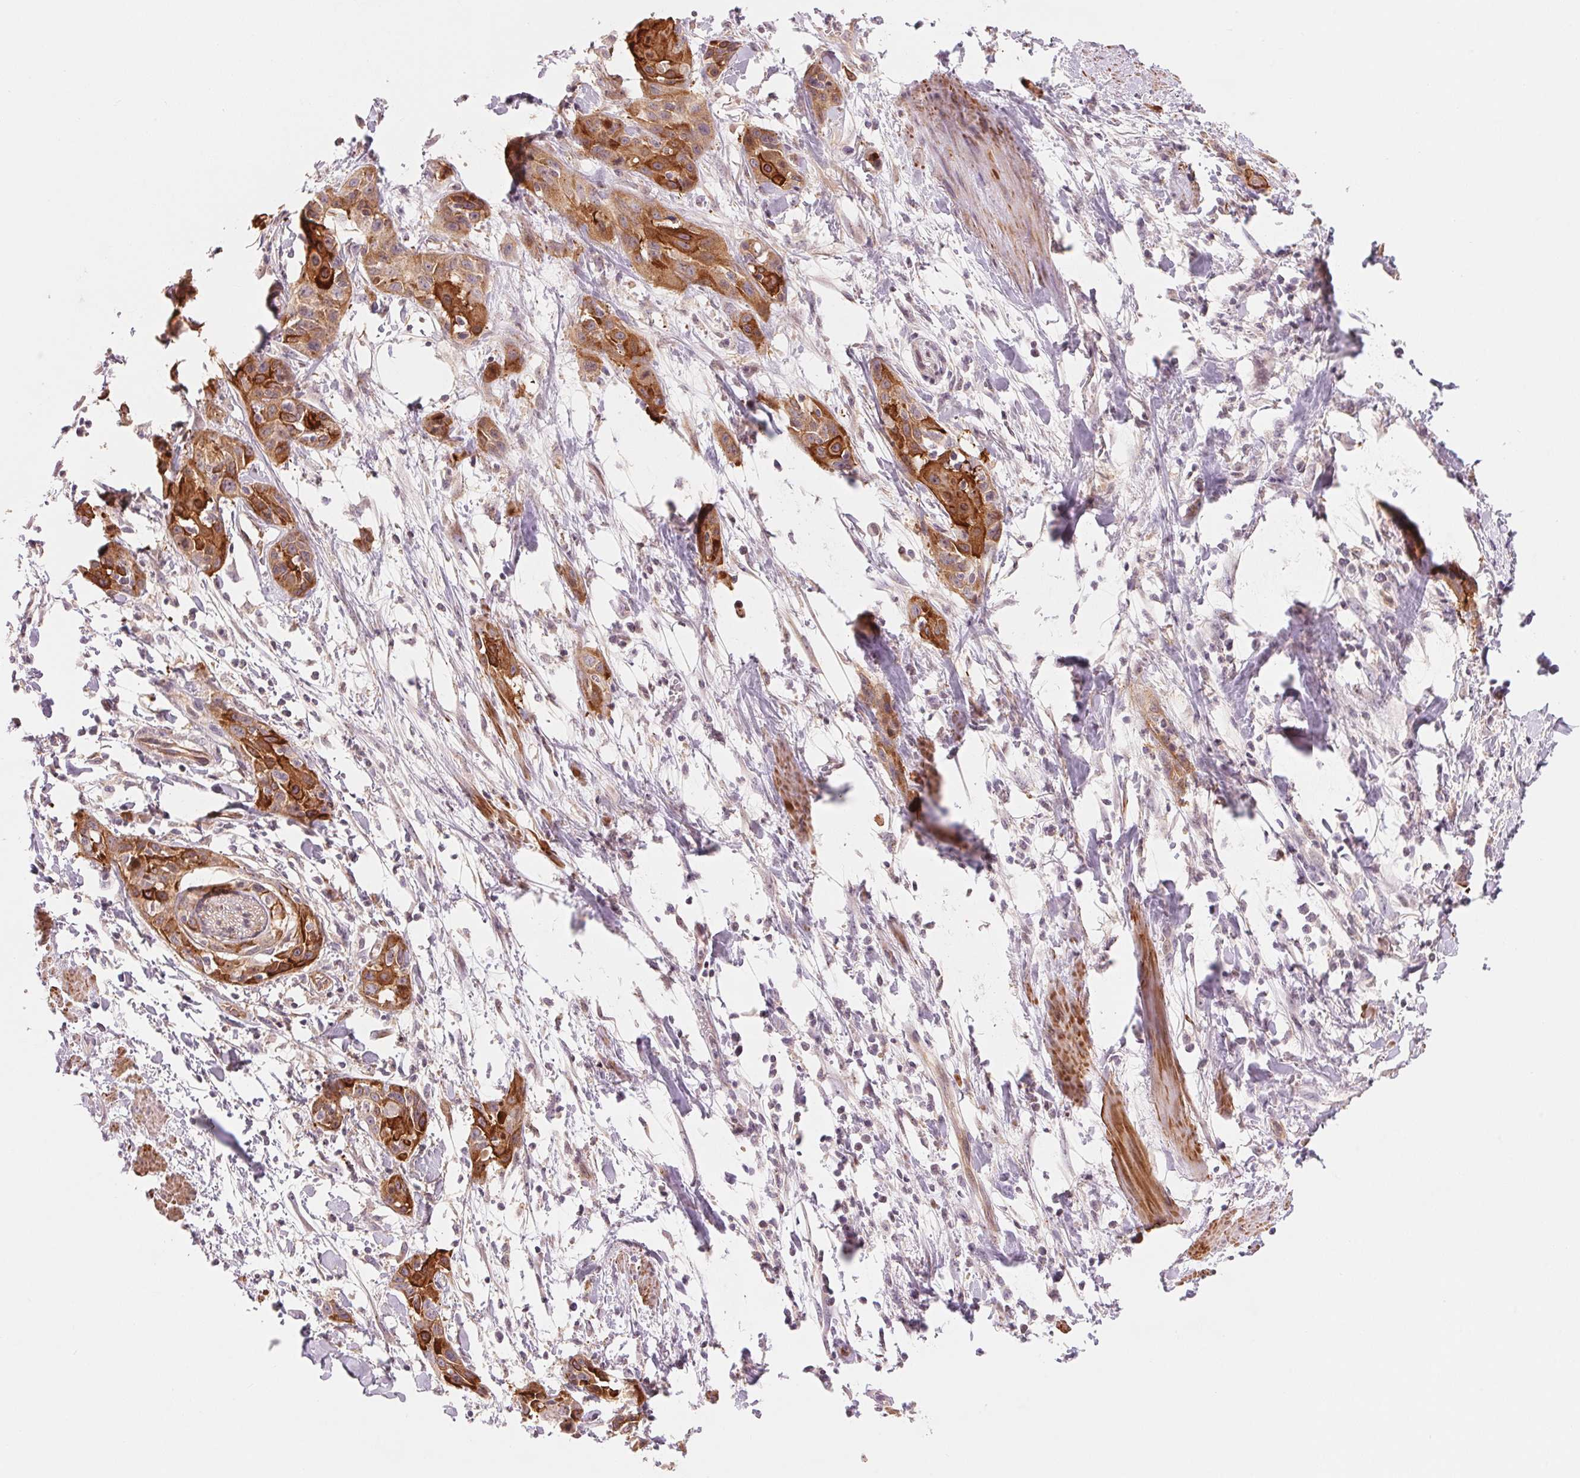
{"staining": {"intensity": "moderate", "quantity": ">75%", "location": "cytoplasmic/membranous"}, "tissue": "skin cancer", "cell_type": "Tumor cells", "image_type": "cancer", "snomed": [{"axis": "morphology", "description": "Squamous cell carcinoma, NOS"}, {"axis": "topography", "description": "Skin"}, {"axis": "topography", "description": "Anal"}], "caption": "A micrograph of human squamous cell carcinoma (skin) stained for a protein shows moderate cytoplasmic/membranous brown staining in tumor cells.", "gene": "SLC17A4", "patient": {"sex": "male", "age": 64}}